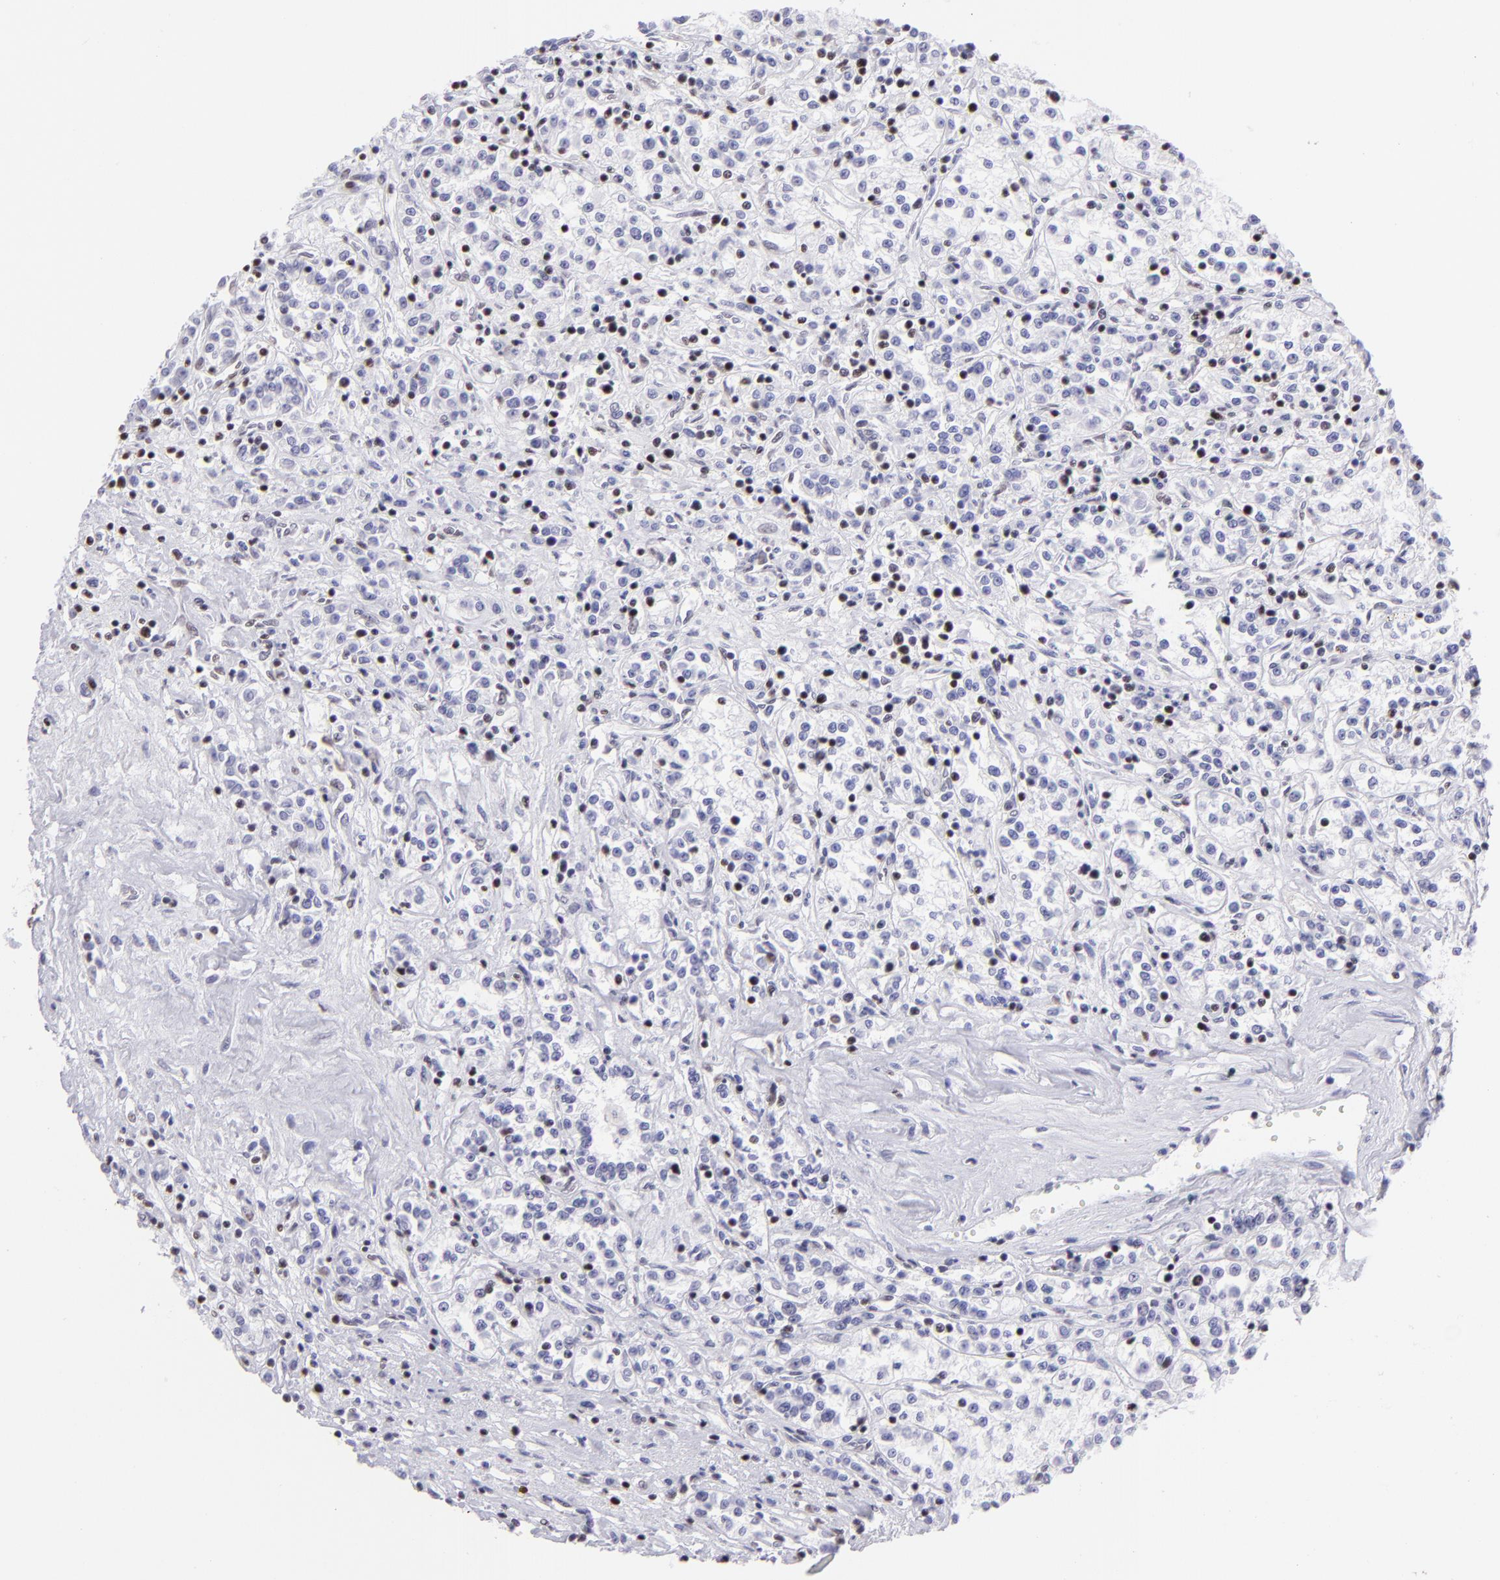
{"staining": {"intensity": "negative", "quantity": "none", "location": "none"}, "tissue": "renal cancer", "cell_type": "Tumor cells", "image_type": "cancer", "snomed": [{"axis": "morphology", "description": "Adenocarcinoma, NOS"}, {"axis": "topography", "description": "Kidney"}], "caption": "The immunohistochemistry micrograph has no significant staining in tumor cells of renal cancer tissue. The staining is performed using DAB brown chromogen with nuclei counter-stained in using hematoxylin.", "gene": "ETS1", "patient": {"sex": "female", "age": 76}}